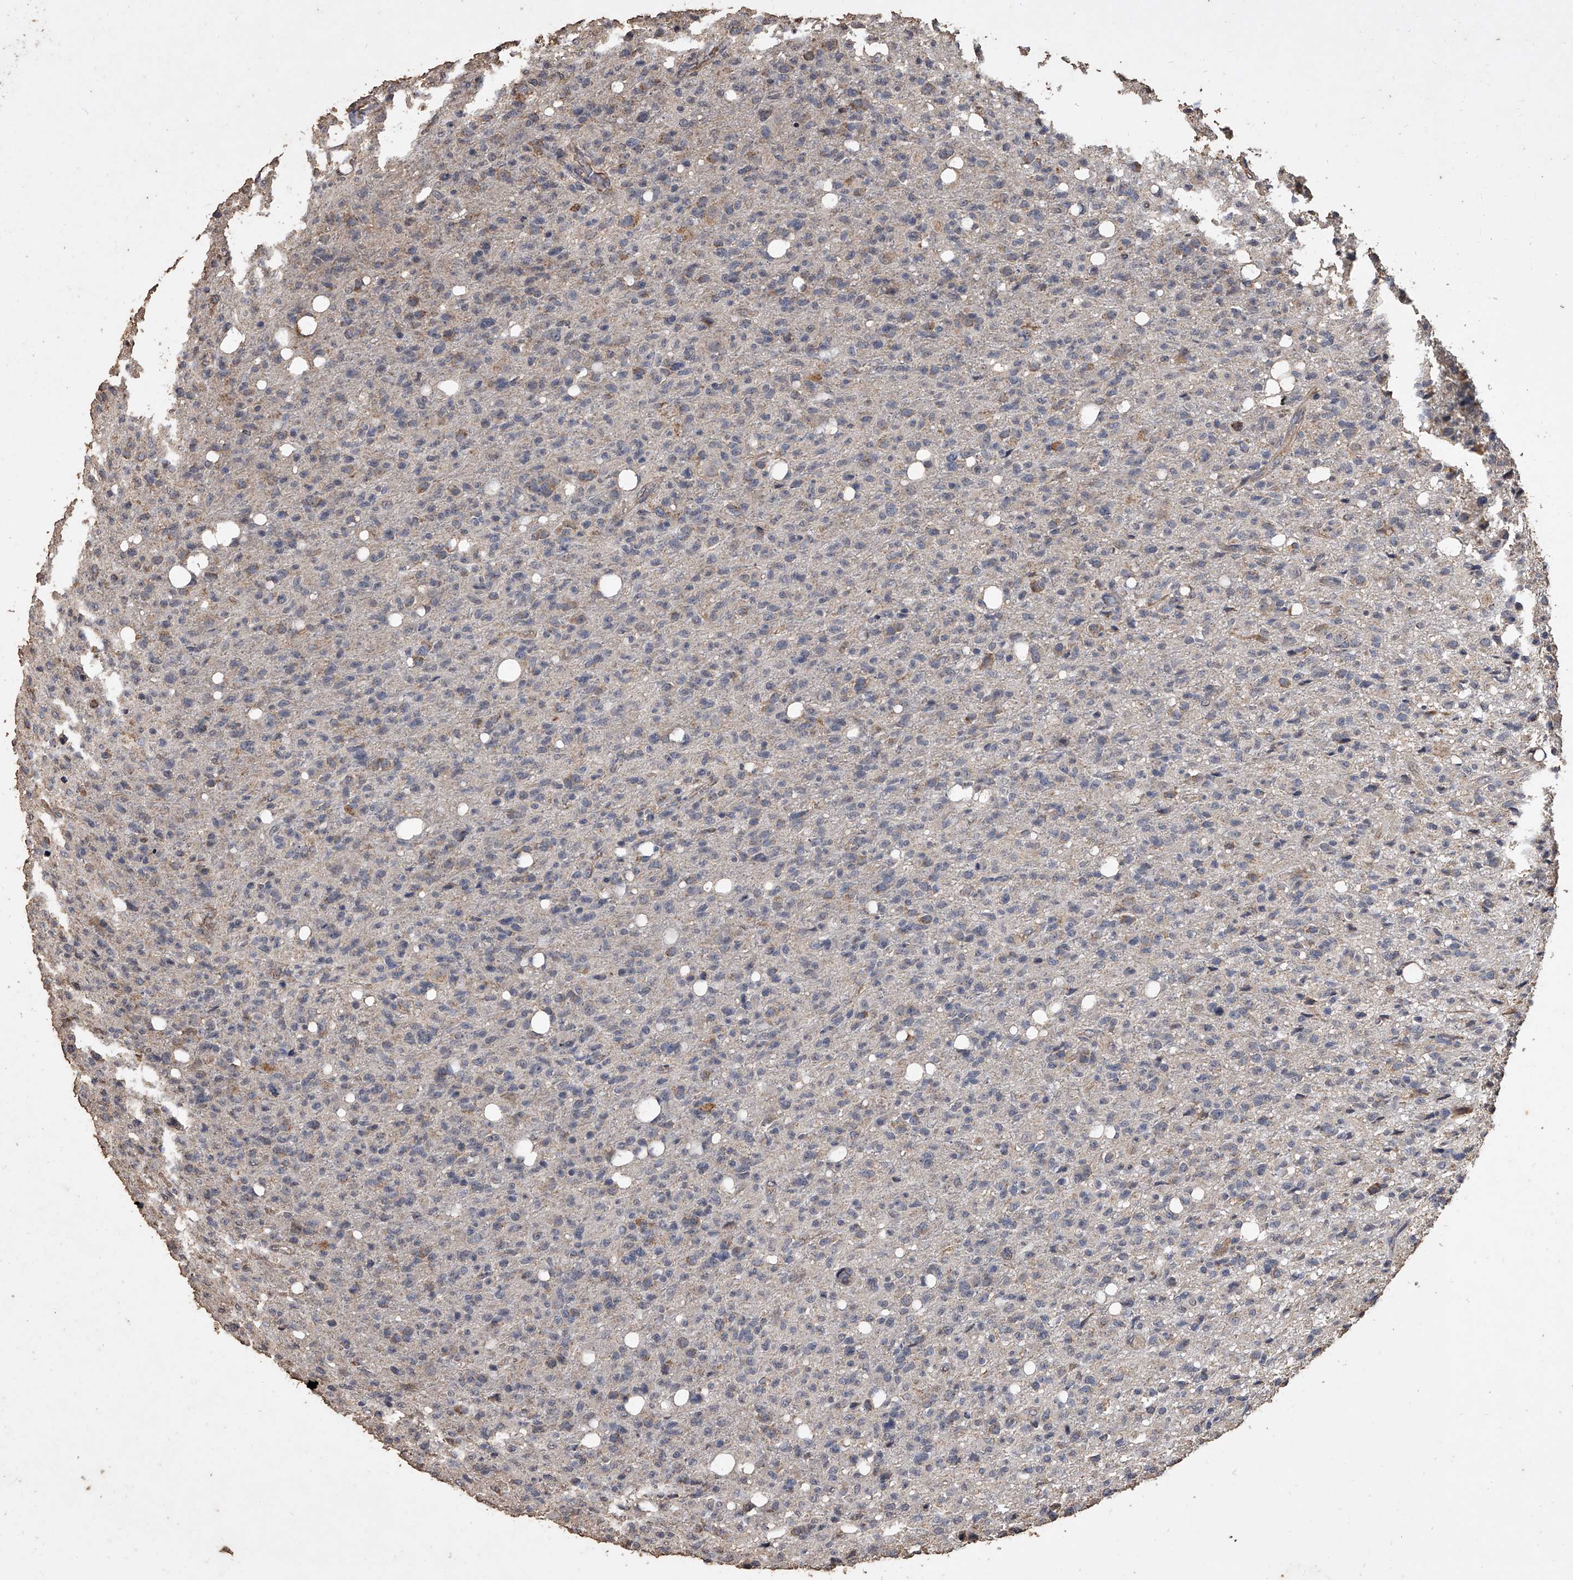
{"staining": {"intensity": "moderate", "quantity": "<25%", "location": "cytoplasmic/membranous"}, "tissue": "glioma", "cell_type": "Tumor cells", "image_type": "cancer", "snomed": [{"axis": "morphology", "description": "Glioma, malignant, High grade"}, {"axis": "topography", "description": "Brain"}], "caption": "Glioma stained with DAB (3,3'-diaminobenzidine) immunohistochemistry (IHC) exhibits low levels of moderate cytoplasmic/membranous positivity in about <25% of tumor cells. The protein is shown in brown color, while the nuclei are stained blue.", "gene": "MRPL28", "patient": {"sex": "female", "age": 57}}